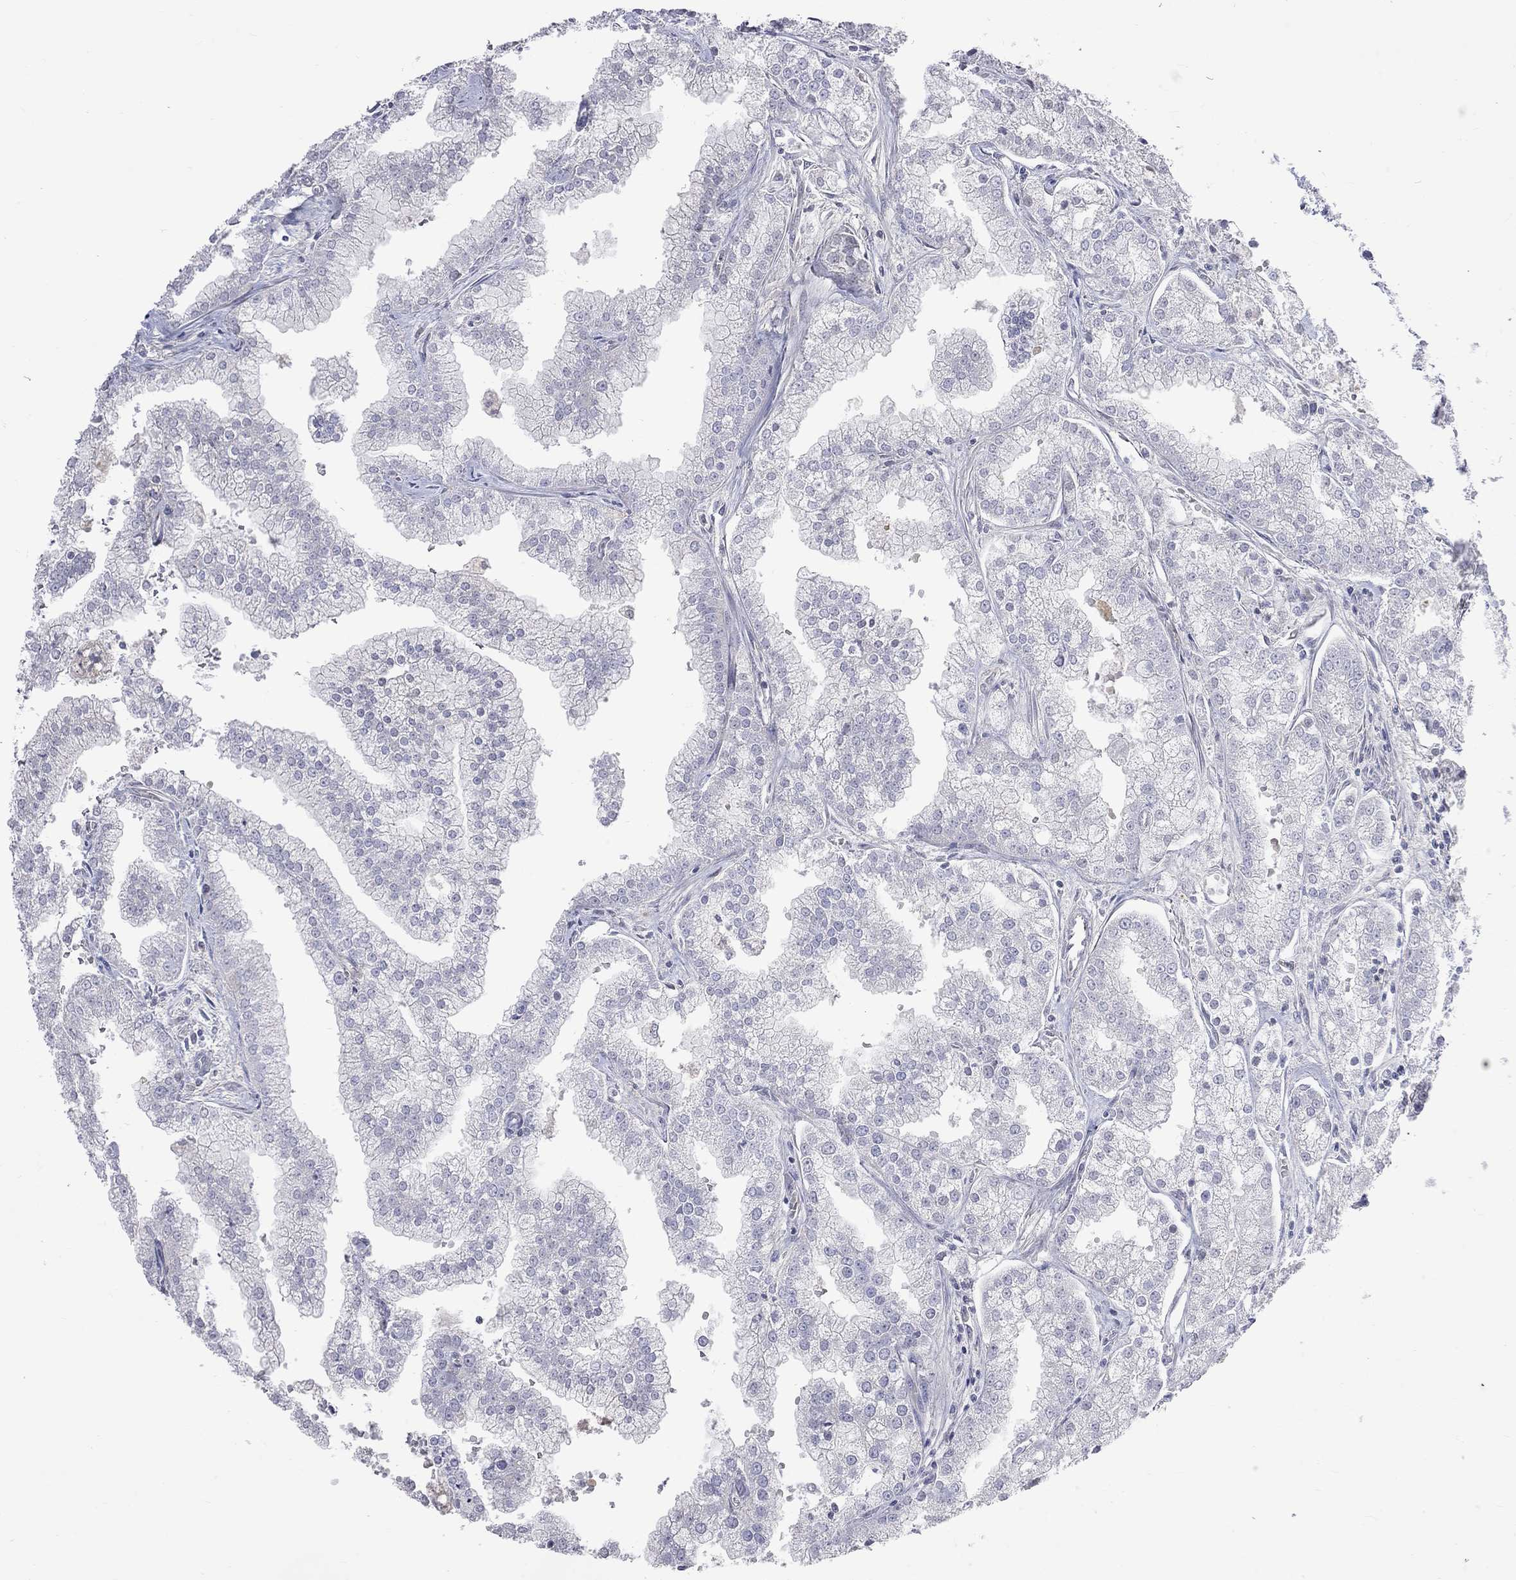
{"staining": {"intensity": "negative", "quantity": "none", "location": "none"}, "tissue": "prostate cancer", "cell_type": "Tumor cells", "image_type": "cancer", "snomed": [{"axis": "morphology", "description": "Adenocarcinoma, NOS"}, {"axis": "topography", "description": "Prostate"}], "caption": "The micrograph reveals no staining of tumor cells in prostate cancer. Nuclei are stained in blue.", "gene": "OPRK1", "patient": {"sex": "male", "age": 70}}